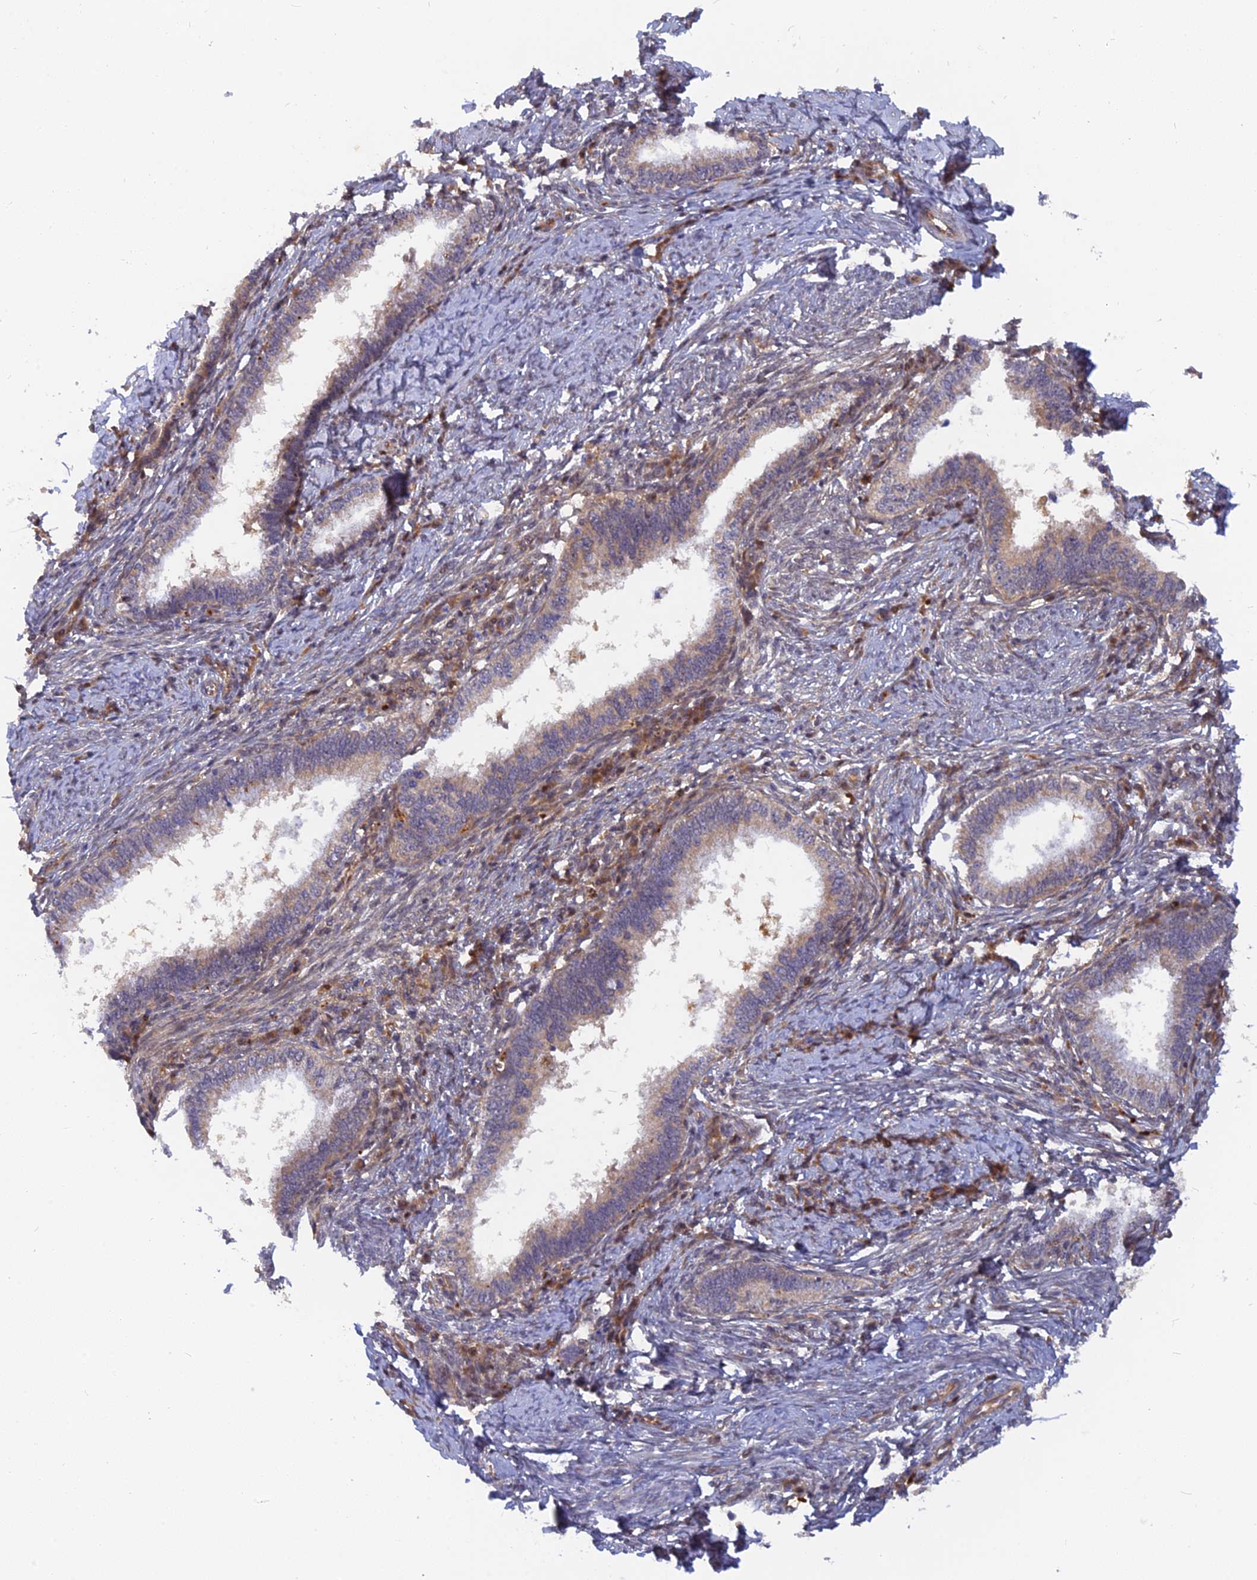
{"staining": {"intensity": "moderate", "quantity": "25%-75%", "location": "cytoplasmic/membranous"}, "tissue": "cervical cancer", "cell_type": "Tumor cells", "image_type": "cancer", "snomed": [{"axis": "morphology", "description": "Adenocarcinoma, NOS"}, {"axis": "topography", "description": "Cervix"}], "caption": "Cervical adenocarcinoma stained for a protein (brown) demonstrates moderate cytoplasmic/membranous positive positivity in about 25%-75% of tumor cells.", "gene": "ARL2BP", "patient": {"sex": "female", "age": 36}}